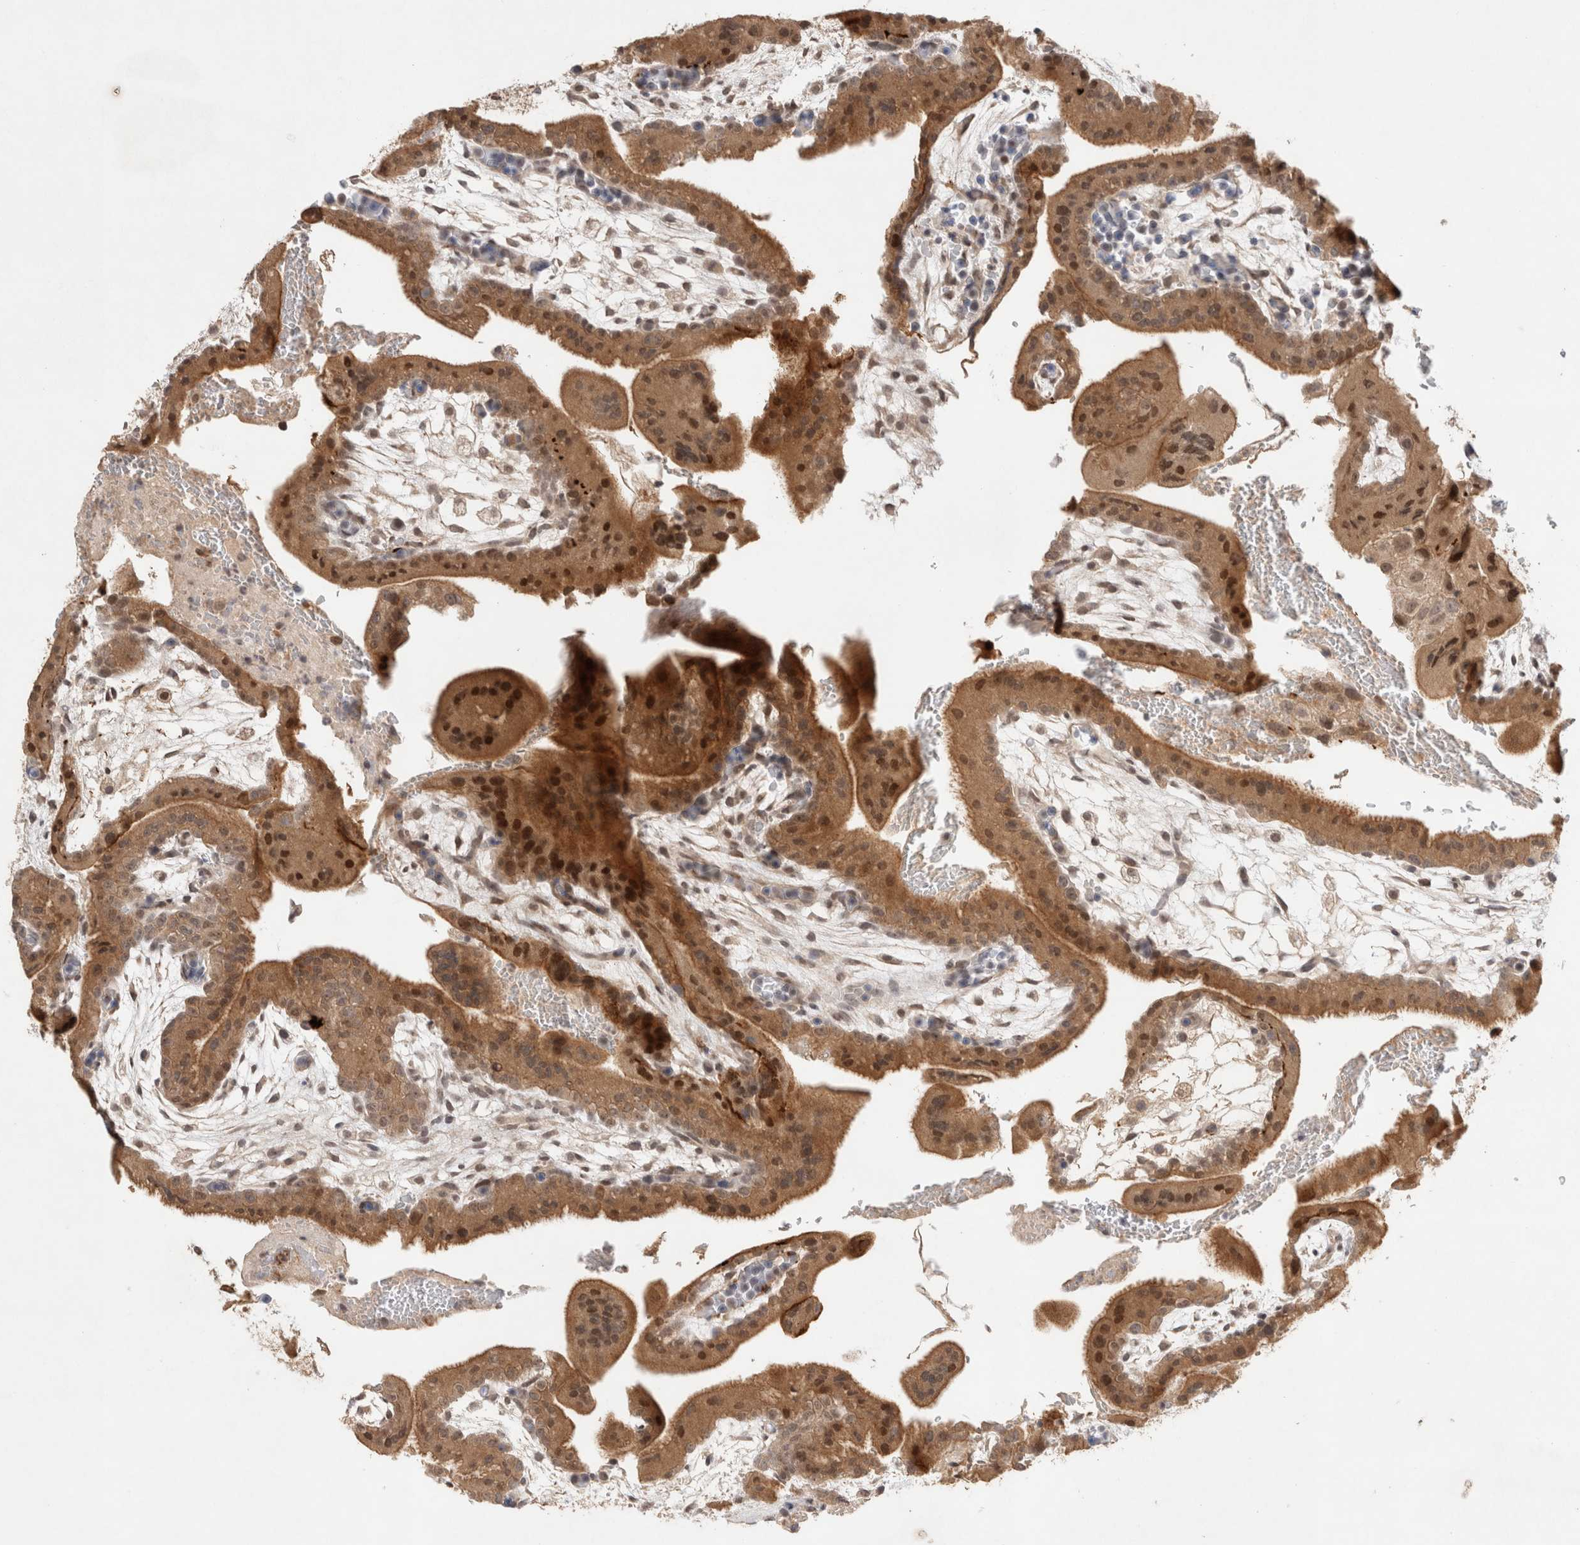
{"staining": {"intensity": "moderate", "quantity": ">75%", "location": "cytoplasmic/membranous,nuclear"}, "tissue": "placenta", "cell_type": "Decidual cells", "image_type": "normal", "snomed": [{"axis": "morphology", "description": "Normal tissue, NOS"}, {"axis": "topography", "description": "Placenta"}], "caption": "IHC image of unremarkable human placenta stained for a protein (brown), which exhibits medium levels of moderate cytoplasmic/membranous,nuclear expression in approximately >75% of decidual cells.", "gene": "SYDE2", "patient": {"sex": "female", "age": 35}}